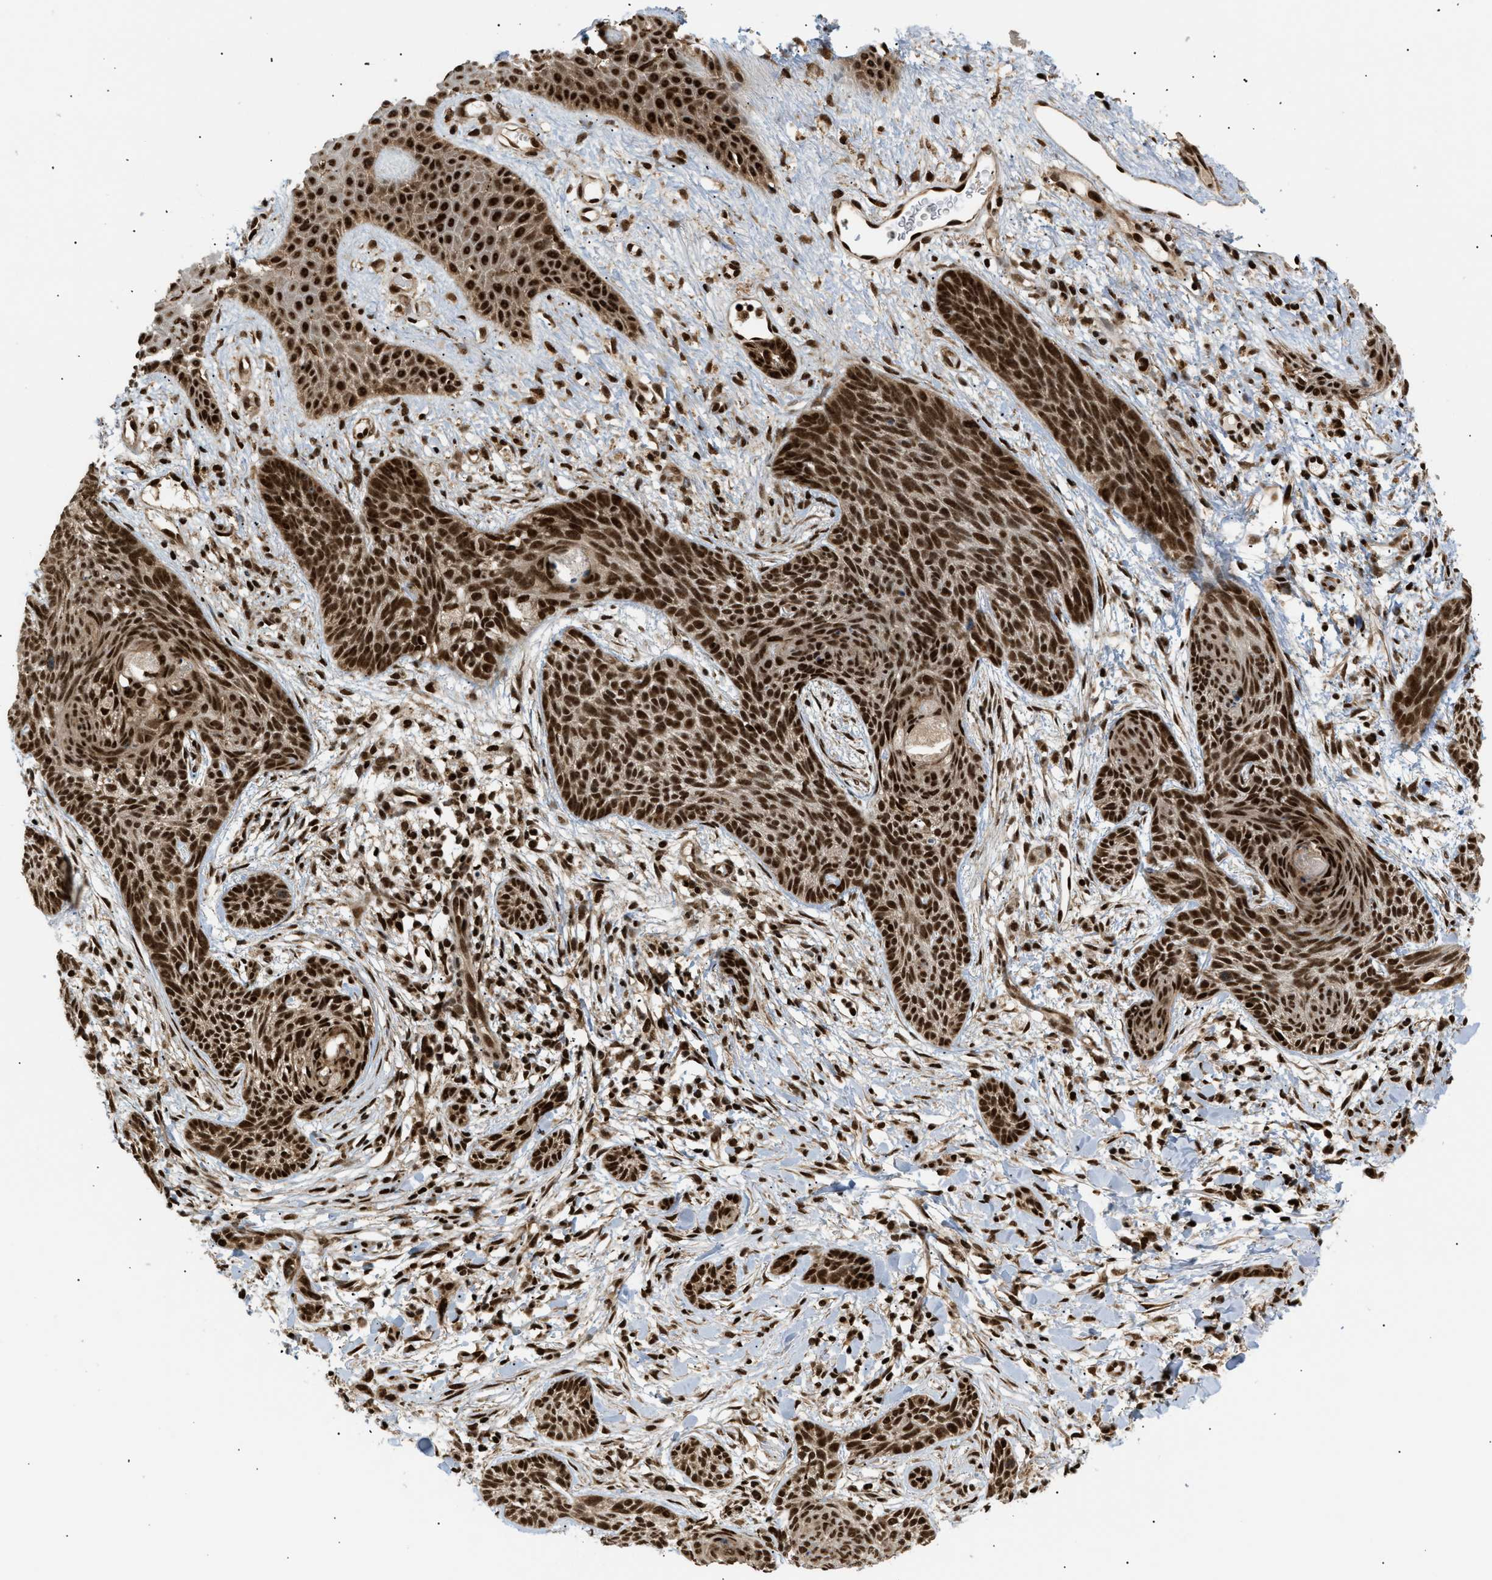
{"staining": {"intensity": "strong", "quantity": ">75%", "location": "cytoplasmic/membranous,nuclear"}, "tissue": "skin cancer", "cell_type": "Tumor cells", "image_type": "cancer", "snomed": [{"axis": "morphology", "description": "Basal cell carcinoma"}, {"axis": "topography", "description": "Skin"}], "caption": "Human skin cancer (basal cell carcinoma) stained for a protein (brown) displays strong cytoplasmic/membranous and nuclear positive expression in approximately >75% of tumor cells.", "gene": "RBM5", "patient": {"sex": "female", "age": 59}}